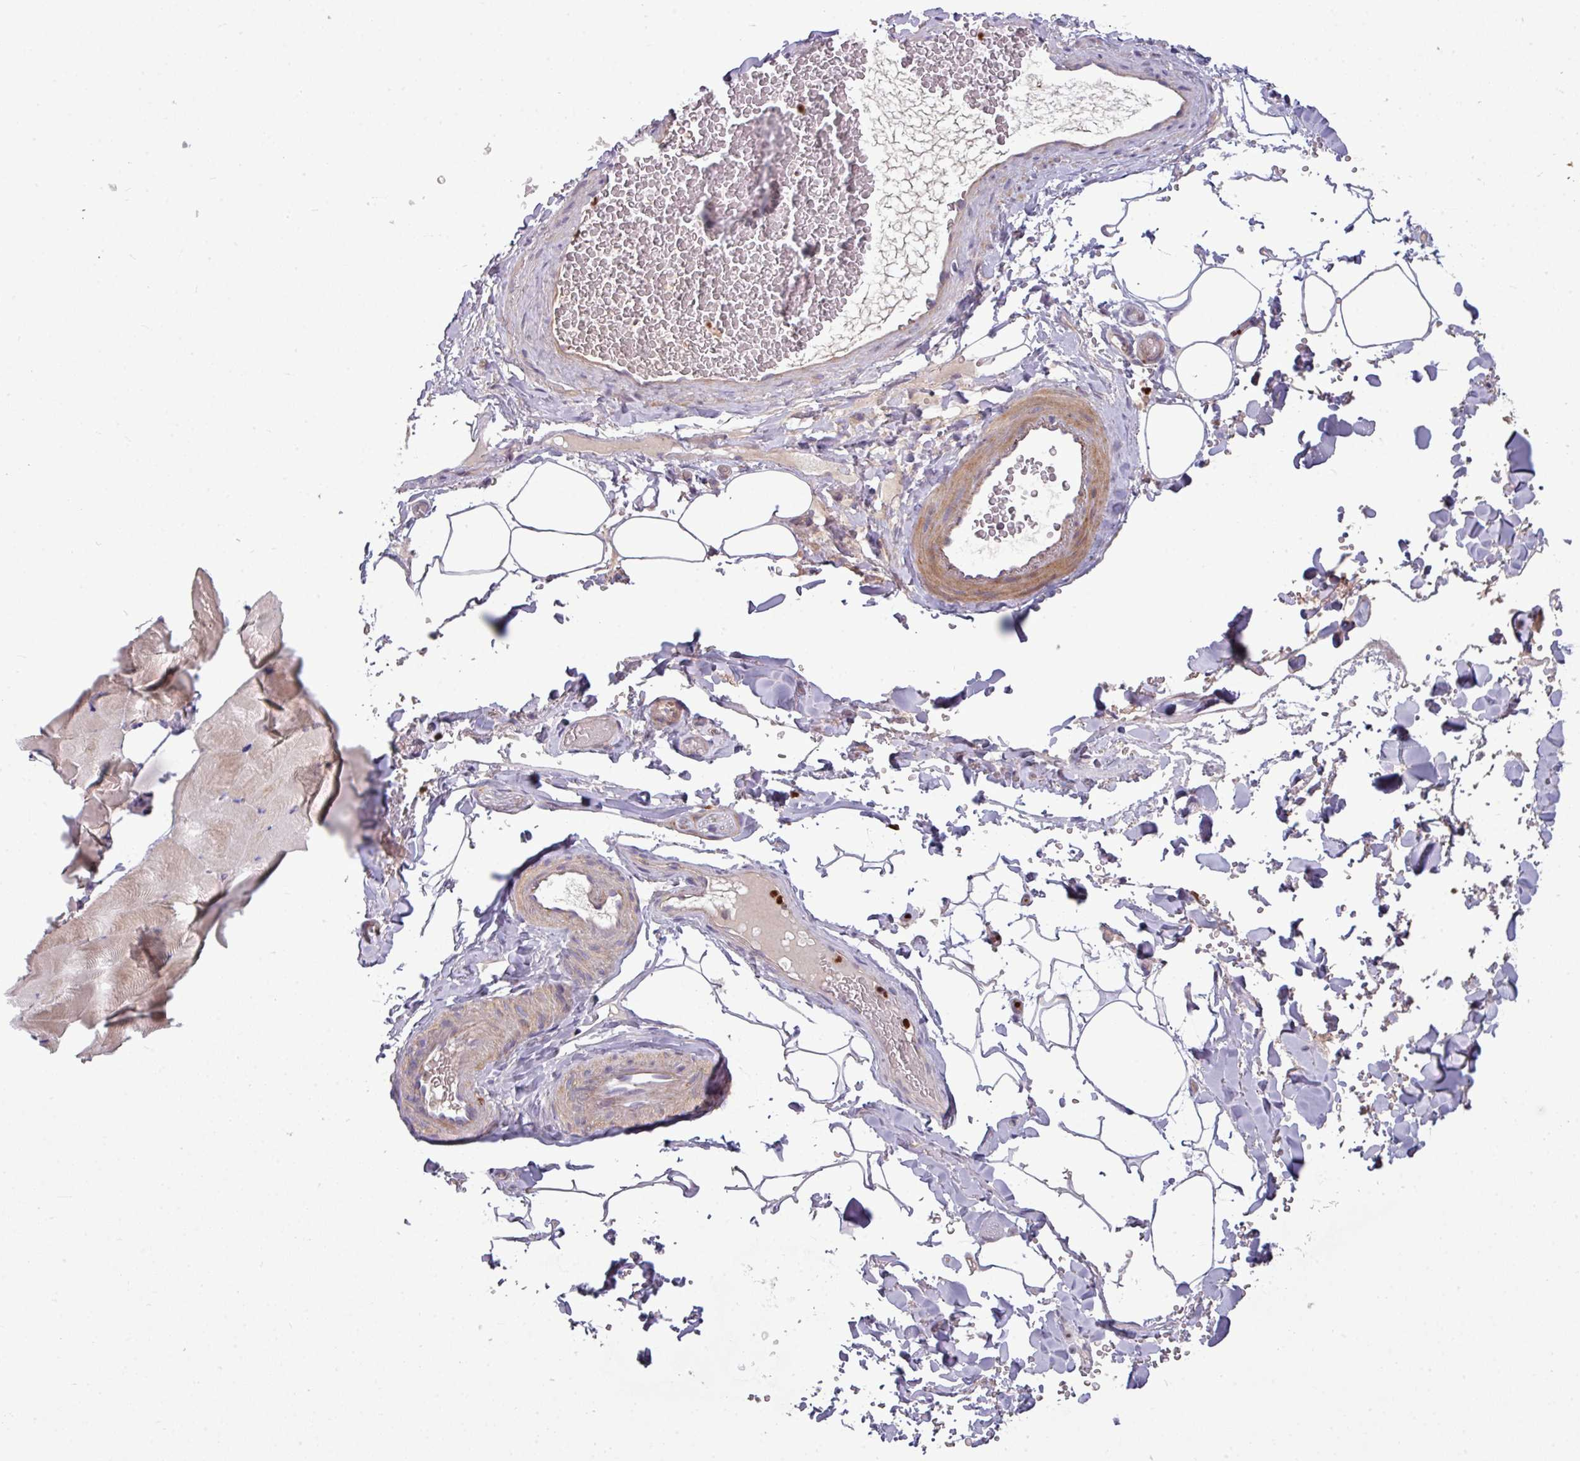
{"staining": {"intensity": "negative", "quantity": "none", "location": "none"}, "tissue": "adipose tissue", "cell_type": "Adipocytes", "image_type": "normal", "snomed": [{"axis": "morphology", "description": "Normal tissue, NOS"}, {"axis": "topography", "description": "Rectum"}, {"axis": "topography", "description": "Peripheral nerve tissue"}], "caption": "Immunohistochemistry (IHC) histopathology image of unremarkable adipose tissue stained for a protein (brown), which exhibits no positivity in adipocytes.", "gene": "PAPLN", "patient": {"sex": "female", "age": 69}}